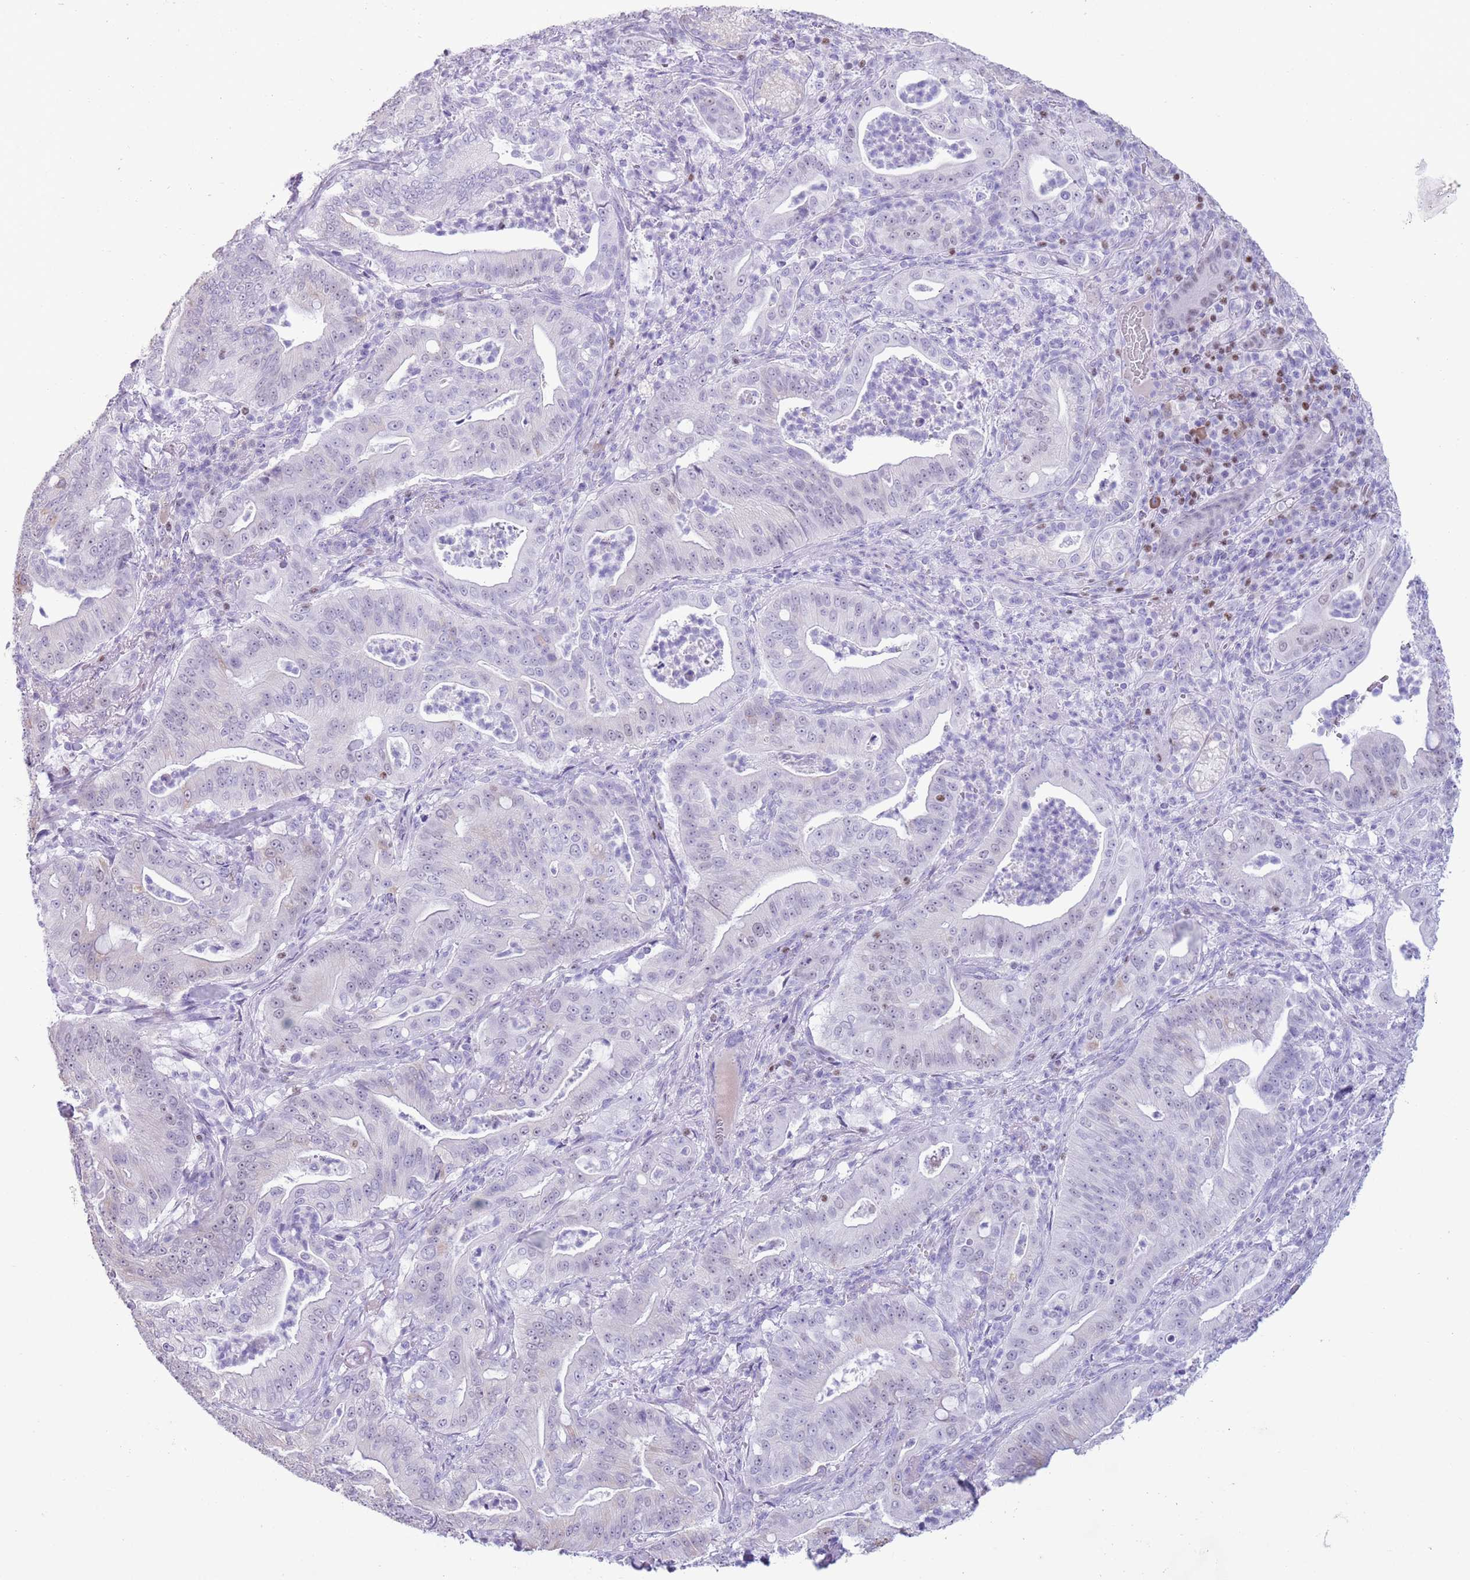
{"staining": {"intensity": "negative", "quantity": "none", "location": "none"}, "tissue": "pancreatic cancer", "cell_type": "Tumor cells", "image_type": "cancer", "snomed": [{"axis": "morphology", "description": "Adenocarcinoma, NOS"}, {"axis": "topography", "description": "Pancreas"}], "caption": "Tumor cells show no significant protein staining in pancreatic adenocarcinoma.", "gene": "BCL11B", "patient": {"sex": "male", "age": 71}}